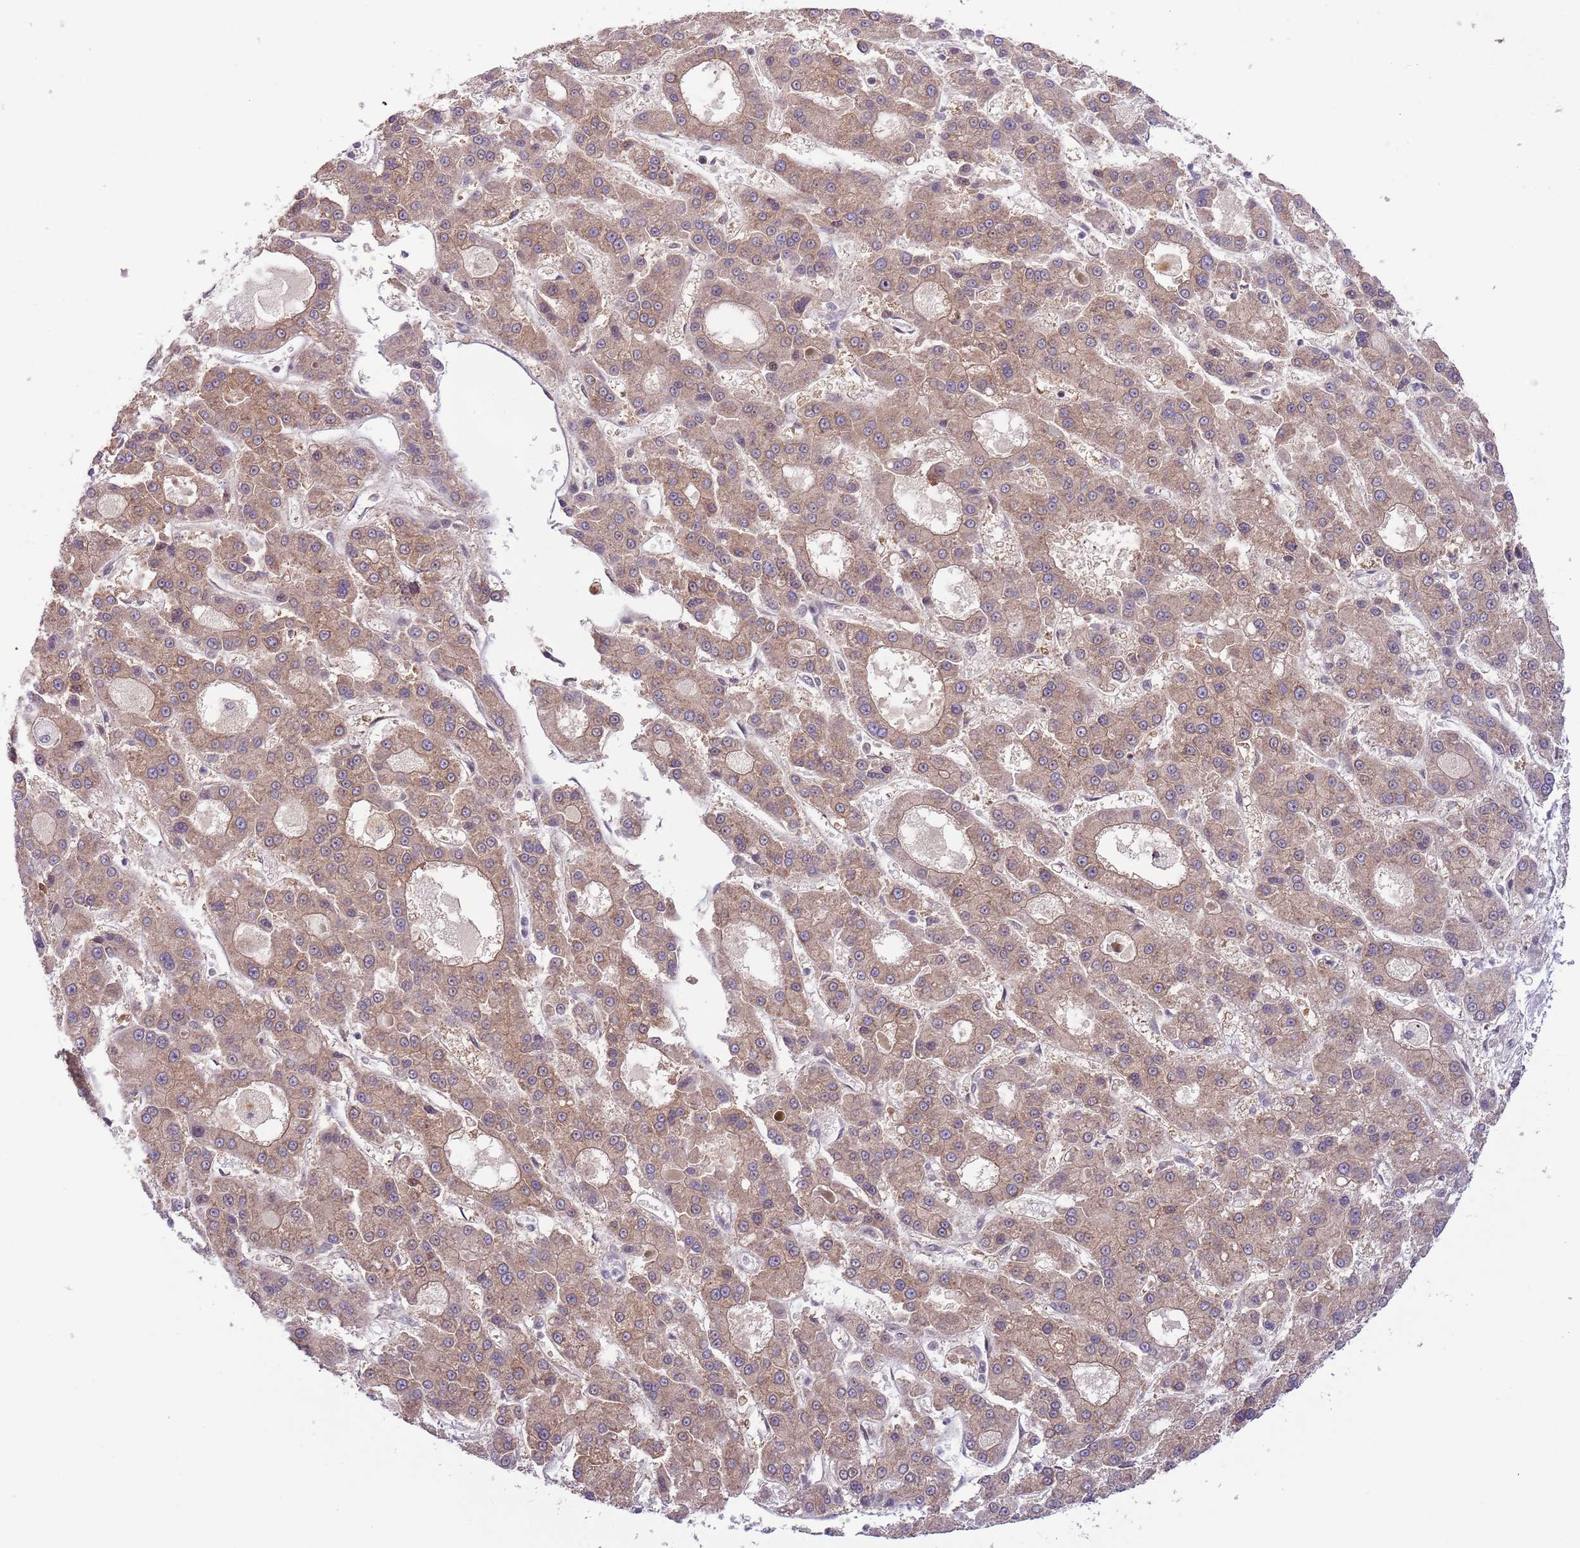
{"staining": {"intensity": "weak", "quantity": ">75%", "location": "cytoplasmic/membranous"}, "tissue": "liver cancer", "cell_type": "Tumor cells", "image_type": "cancer", "snomed": [{"axis": "morphology", "description": "Carcinoma, Hepatocellular, NOS"}, {"axis": "topography", "description": "Liver"}], "caption": "Liver cancer stained with a protein marker shows weak staining in tumor cells.", "gene": "CHD1", "patient": {"sex": "male", "age": 70}}